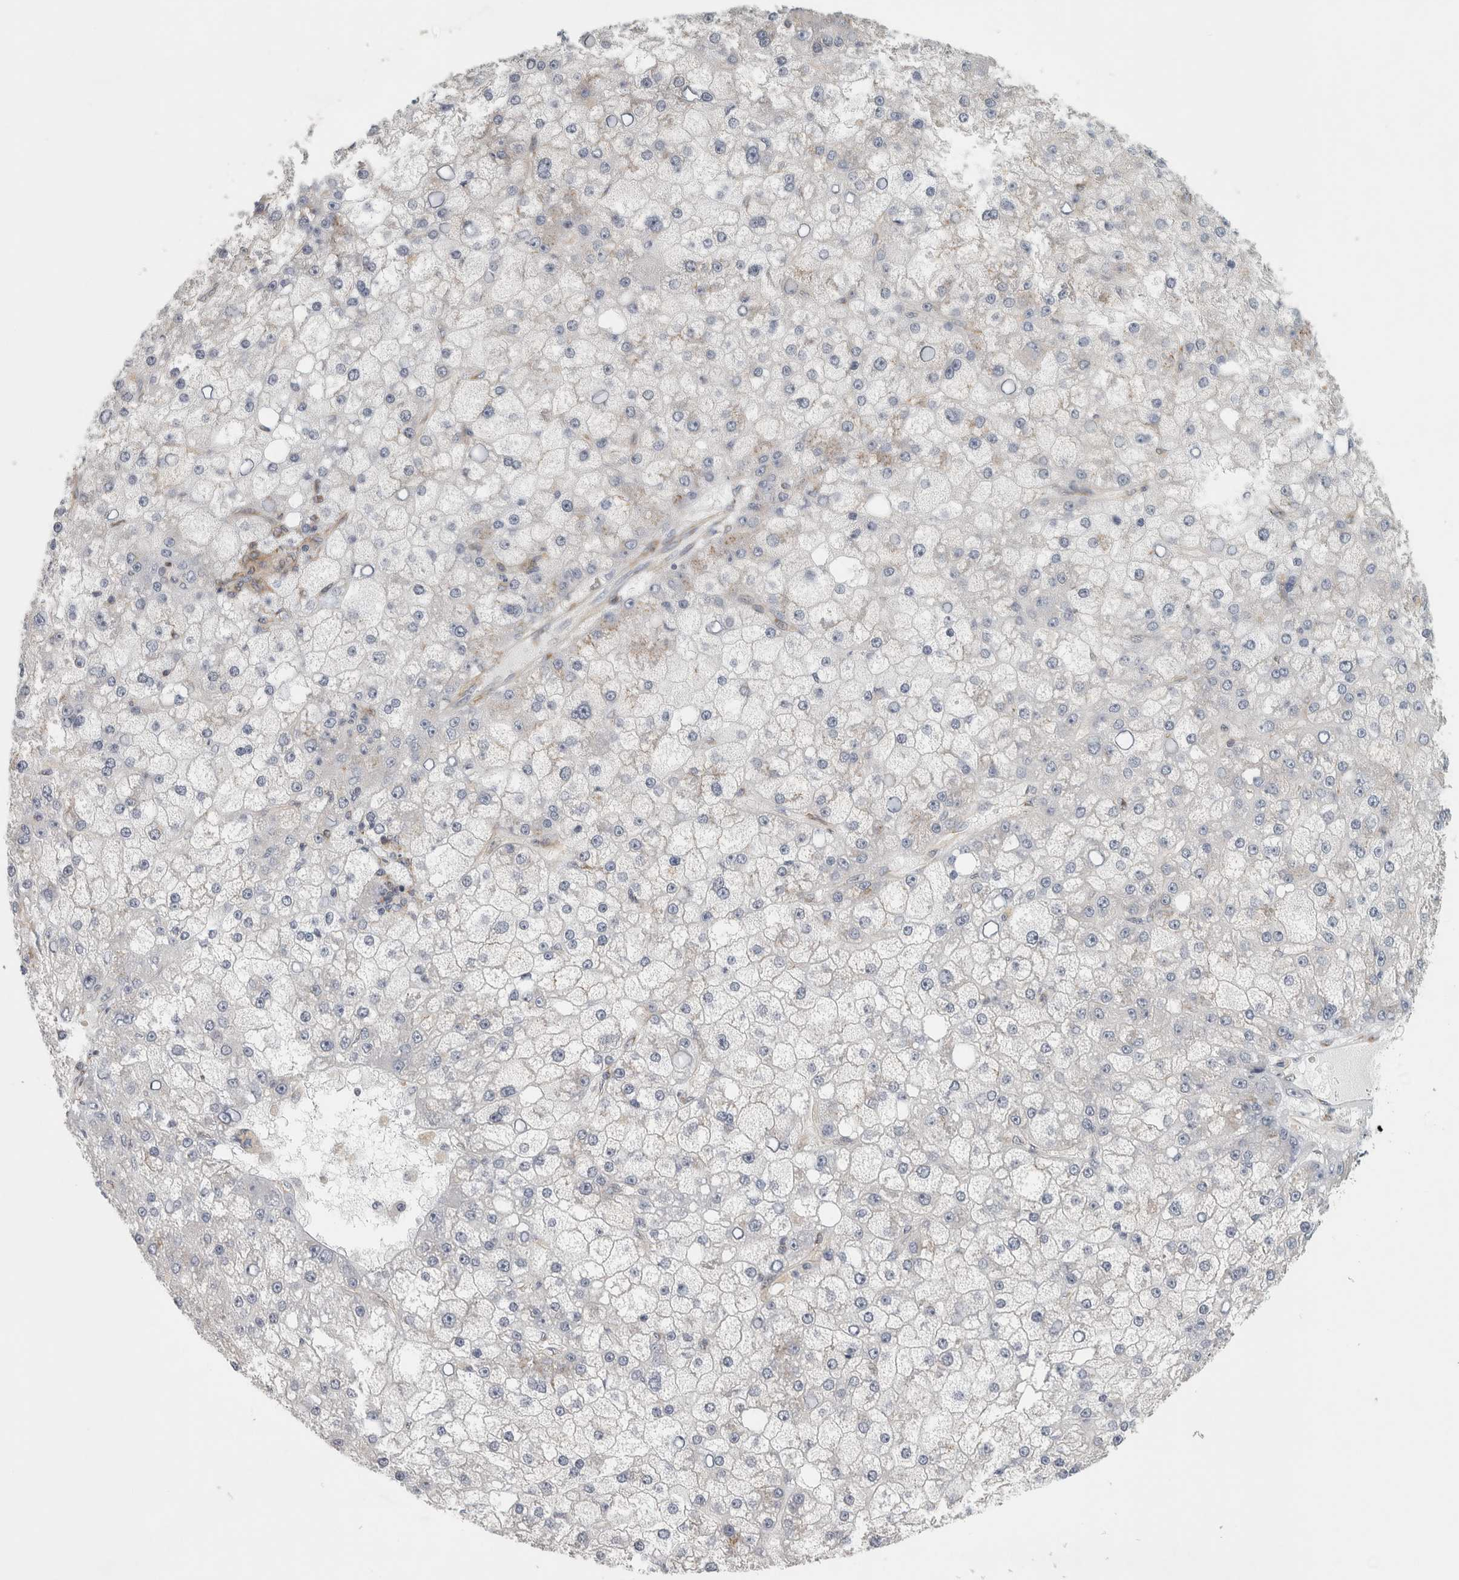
{"staining": {"intensity": "negative", "quantity": "none", "location": "none"}, "tissue": "liver cancer", "cell_type": "Tumor cells", "image_type": "cancer", "snomed": [{"axis": "morphology", "description": "Carcinoma, Hepatocellular, NOS"}, {"axis": "topography", "description": "Liver"}], "caption": "Immunohistochemistry image of neoplastic tissue: human liver cancer (hepatocellular carcinoma) stained with DAB reveals no significant protein expression in tumor cells.", "gene": "PEX6", "patient": {"sex": "male", "age": 67}}